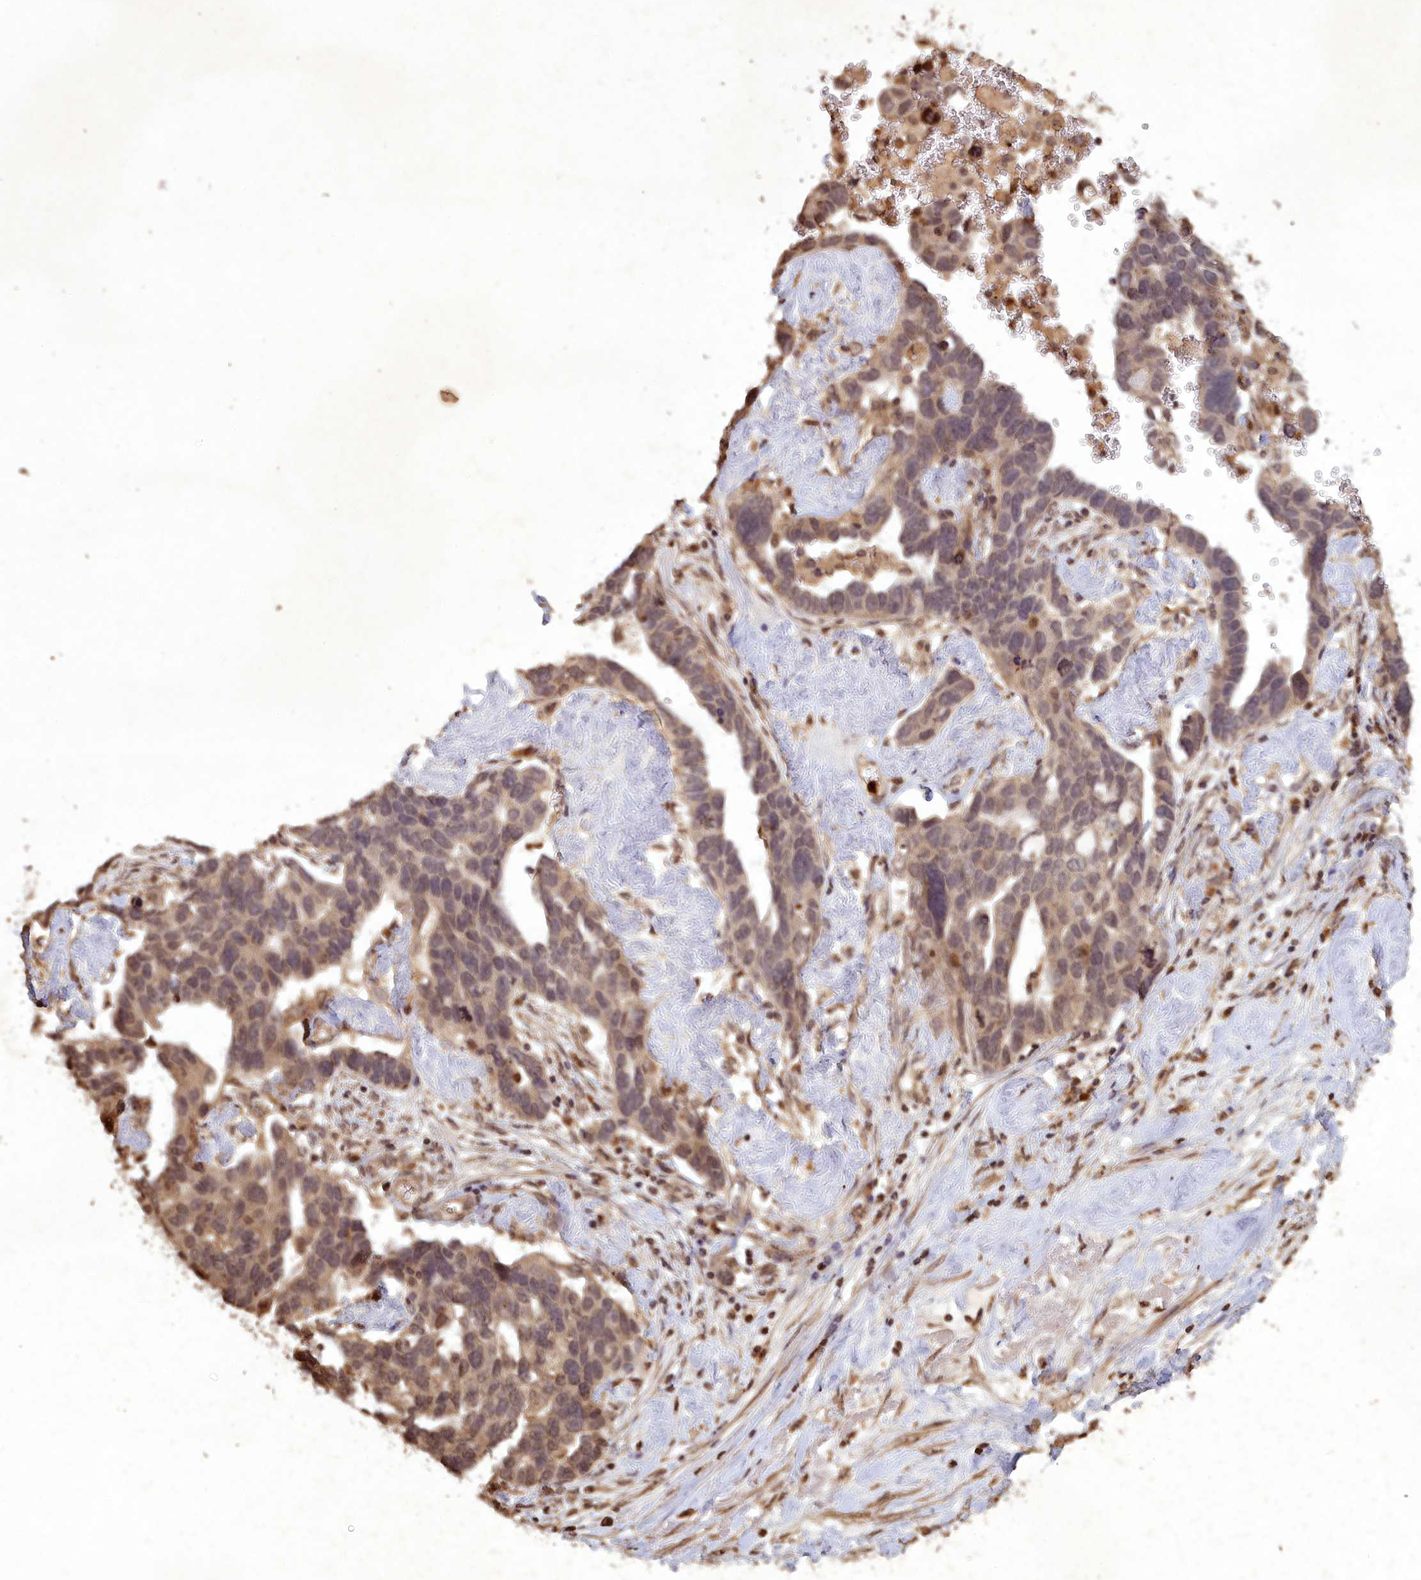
{"staining": {"intensity": "moderate", "quantity": "25%-75%", "location": "nuclear"}, "tissue": "ovarian cancer", "cell_type": "Tumor cells", "image_type": "cancer", "snomed": [{"axis": "morphology", "description": "Cystadenocarcinoma, serous, NOS"}, {"axis": "topography", "description": "Ovary"}], "caption": "High-power microscopy captured an immunohistochemistry (IHC) image of ovarian cancer (serous cystadenocarcinoma), revealing moderate nuclear expression in approximately 25%-75% of tumor cells.", "gene": "SRMS", "patient": {"sex": "female", "age": 54}}